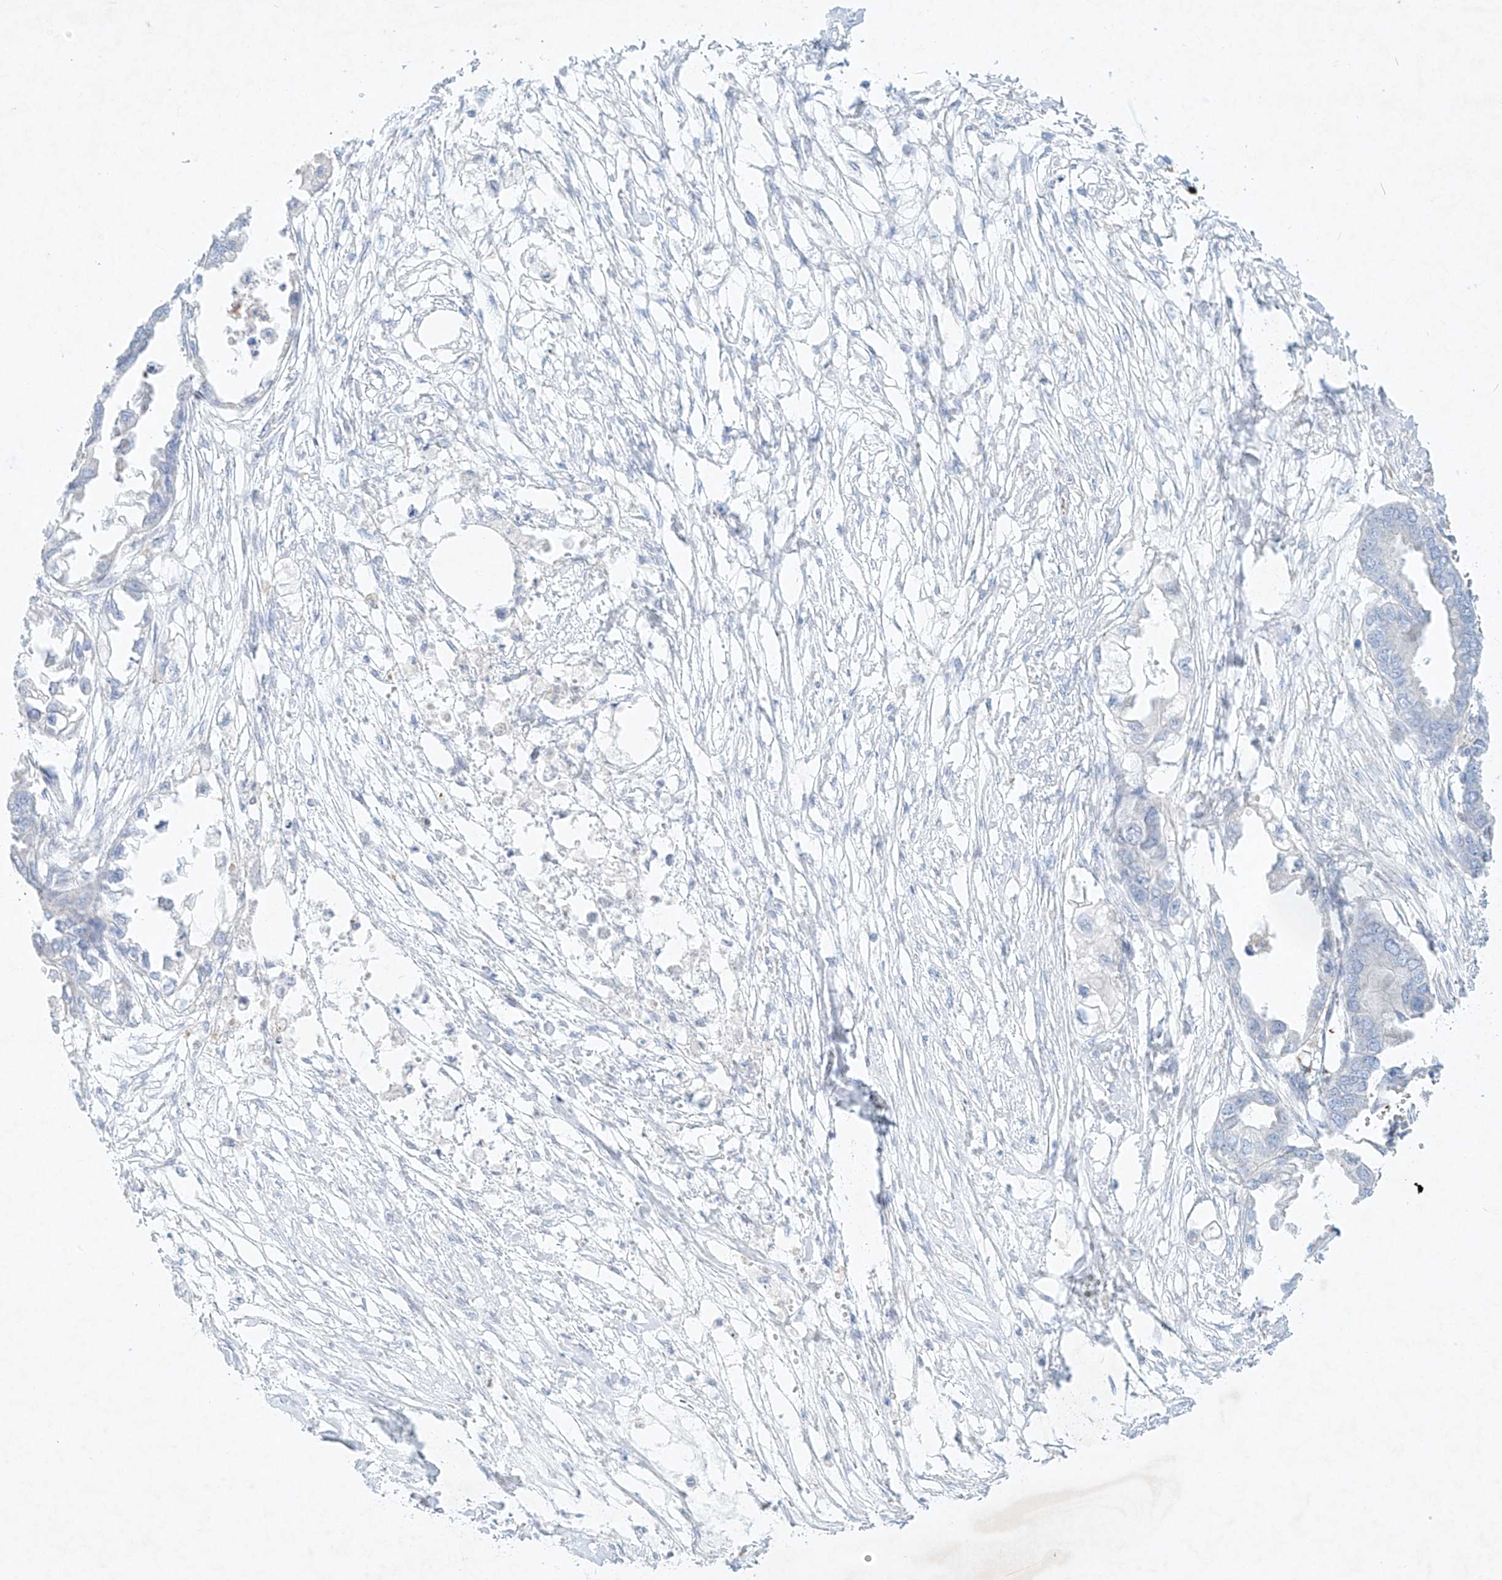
{"staining": {"intensity": "negative", "quantity": "none", "location": "none"}, "tissue": "endometrial cancer", "cell_type": "Tumor cells", "image_type": "cancer", "snomed": [{"axis": "morphology", "description": "Adenocarcinoma, NOS"}, {"axis": "morphology", "description": "Adenocarcinoma, metastatic, NOS"}, {"axis": "topography", "description": "Adipose tissue"}, {"axis": "topography", "description": "Endometrium"}], "caption": "Photomicrograph shows no protein expression in tumor cells of endometrial cancer (metastatic adenocarcinoma) tissue.", "gene": "PLEK", "patient": {"sex": "female", "age": 67}}